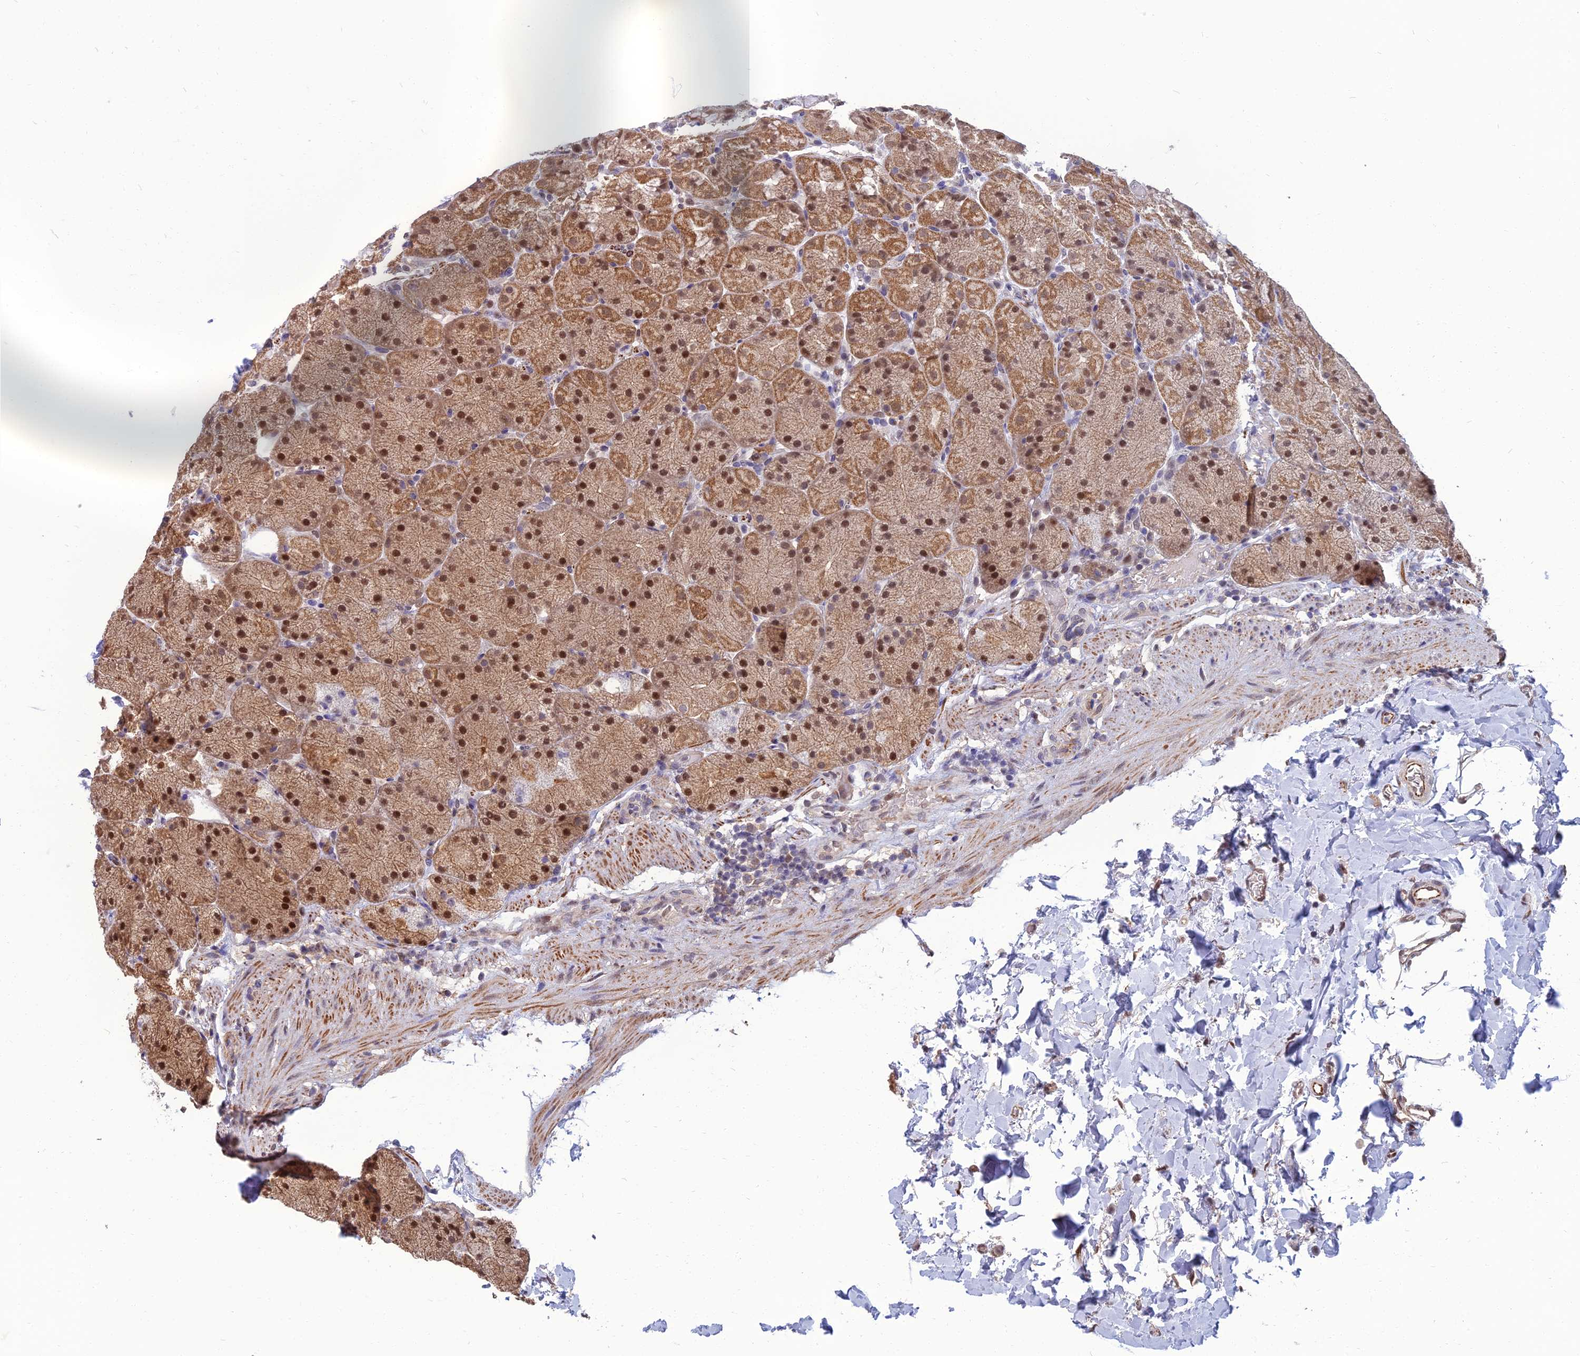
{"staining": {"intensity": "moderate", "quantity": ">75%", "location": "cytoplasmic/membranous,nuclear"}, "tissue": "stomach", "cell_type": "Glandular cells", "image_type": "normal", "snomed": [{"axis": "morphology", "description": "Normal tissue, NOS"}, {"axis": "topography", "description": "Stomach, upper"}, {"axis": "topography", "description": "Stomach, lower"}], "caption": "Protein expression analysis of unremarkable human stomach reveals moderate cytoplasmic/membranous,nuclear positivity in approximately >75% of glandular cells.", "gene": "NR4A3", "patient": {"sex": "male", "age": 67}}